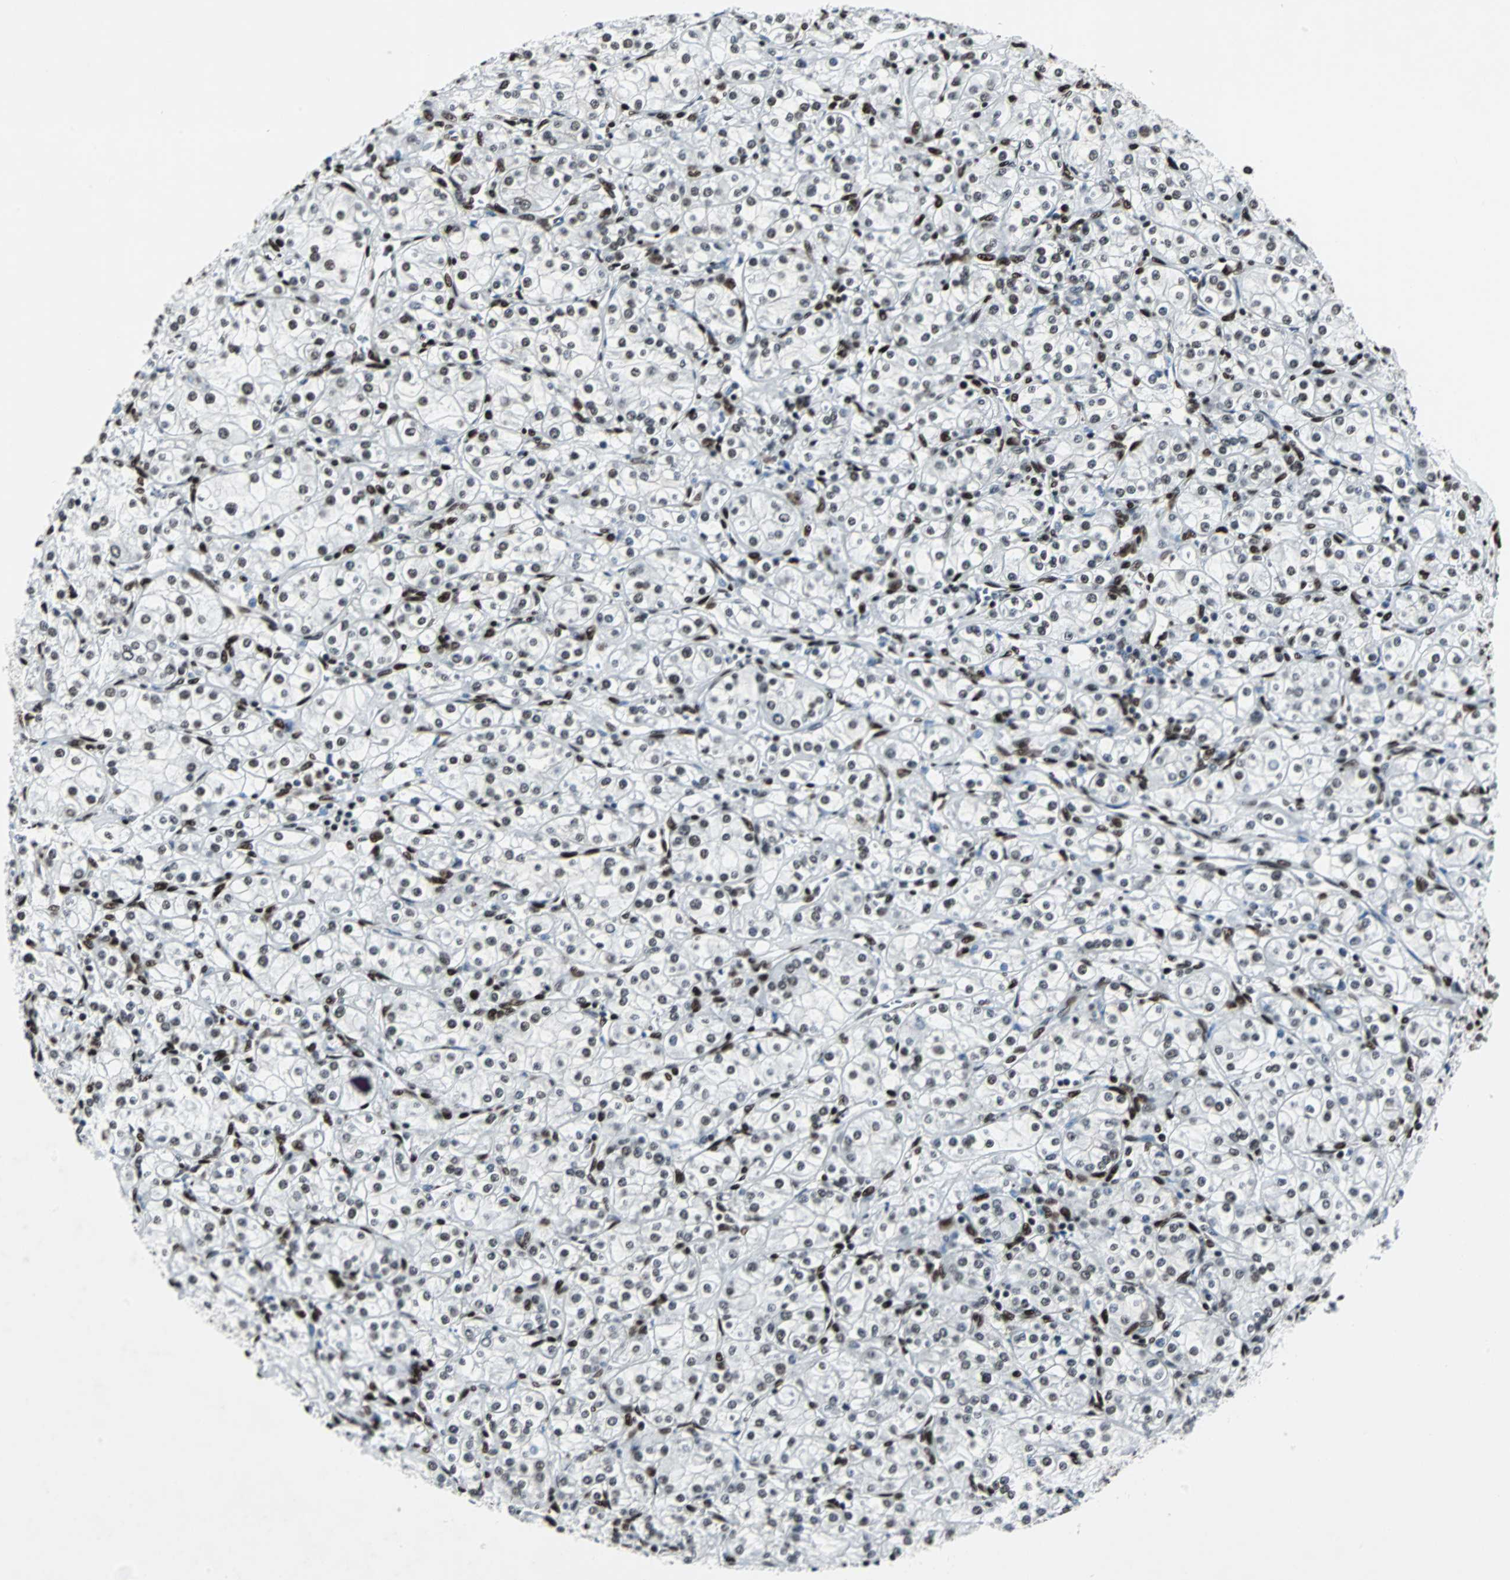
{"staining": {"intensity": "moderate", "quantity": ">75%", "location": "nuclear"}, "tissue": "renal cancer", "cell_type": "Tumor cells", "image_type": "cancer", "snomed": [{"axis": "morphology", "description": "Adenocarcinoma, NOS"}, {"axis": "topography", "description": "Kidney"}], "caption": "There is medium levels of moderate nuclear positivity in tumor cells of adenocarcinoma (renal), as demonstrated by immunohistochemical staining (brown color).", "gene": "MEF2D", "patient": {"sex": "male", "age": 77}}